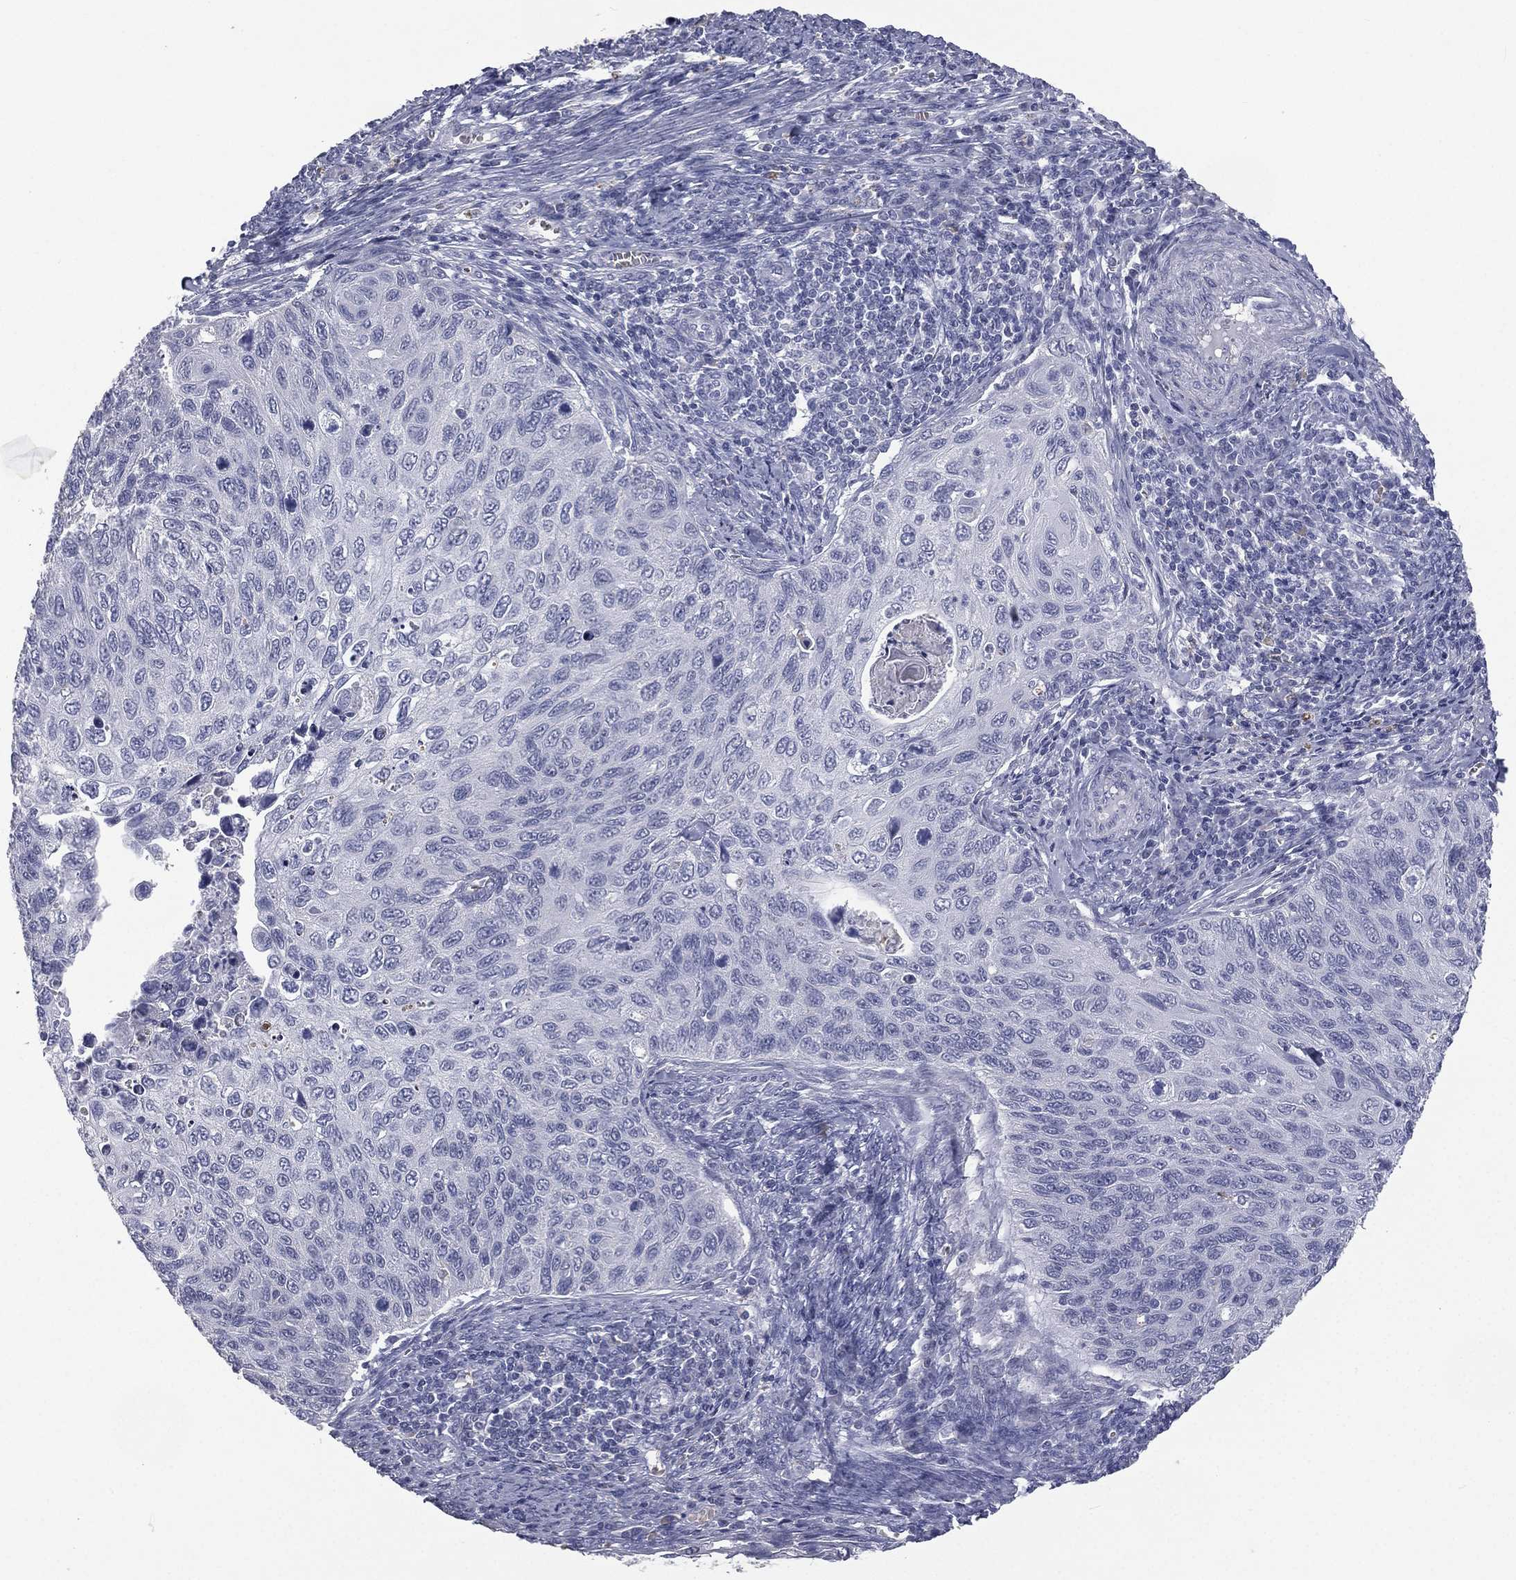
{"staining": {"intensity": "negative", "quantity": "none", "location": "none"}, "tissue": "cervical cancer", "cell_type": "Tumor cells", "image_type": "cancer", "snomed": [{"axis": "morphology", "description": "Squamous cell carcinoma, NOS"}, {"axis": "topography", "description": "Cervix"}], "caption": "Immunohistochemistry image of neoplastic tissue: cervical cancer stained with DAB (3,3'-diaminobenzidine) demonstrates no significant protein positivity in tumor cells.", "gene": "ESX1", "patient": {"sex": "female", "age": 70}}